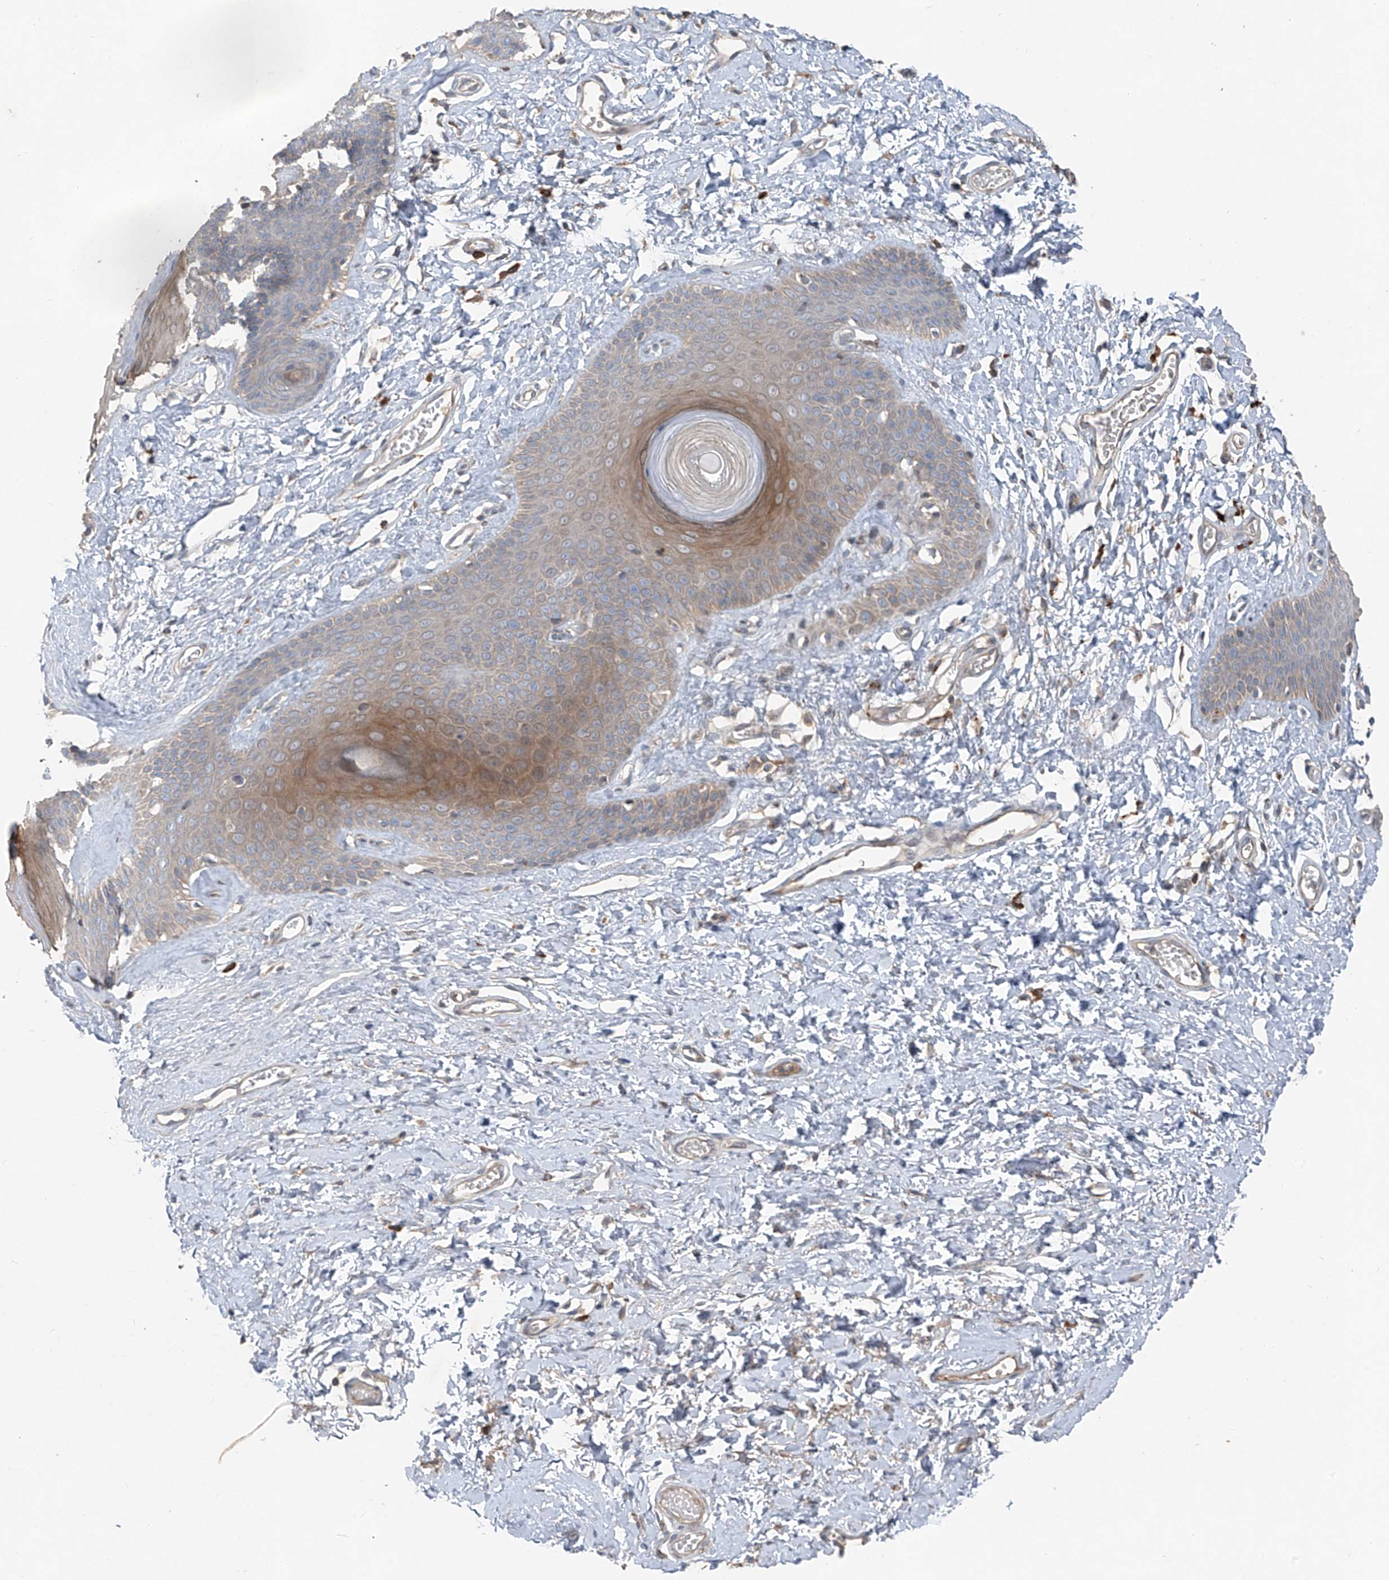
{"staining": {"intensity": "moderate", "quantity": "25%-75%", "location": "cytoplasmic/membranous"}, "tissue": "skin", "cell_type": "Epidermal cells", "image_type": "normal", "snomed": [{"axis": "morphology", "description": "Normal tissue, NOS"}, {"axis": "morphology", "description": "Inflammation, NOS"}, {"axis": "topography", "description": "Vulva"}], "caption": "Brown immunohistochemical staining in normal human skin shows moderate cytoplasmic/membranous positivity in approximately 25%-75% of epidermal cells.", "gene": "FOXRED2", "patient": {"sex": "female", "age": 84}}